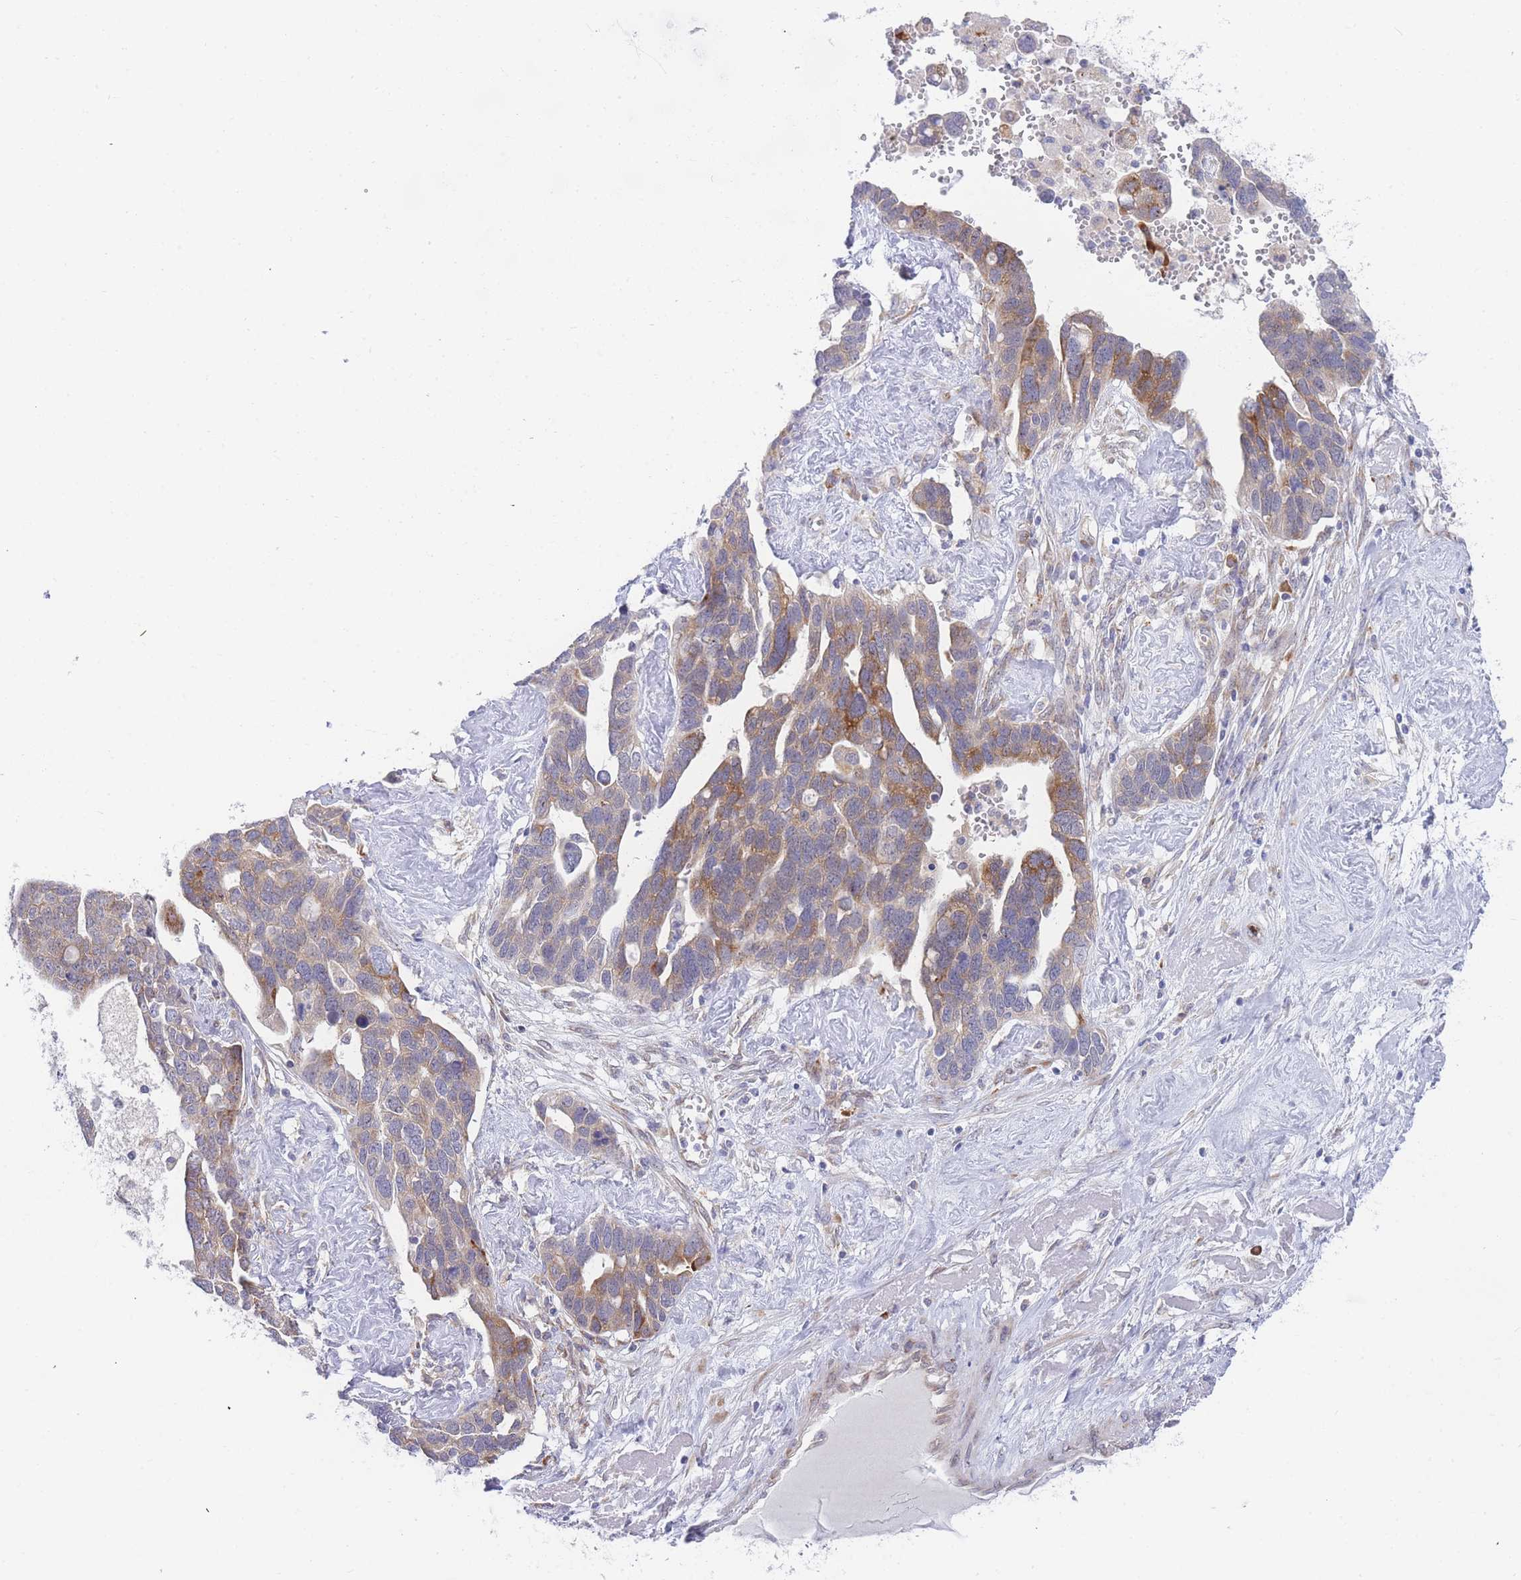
{"staining": {"intensity": "moderate", "quantity": "25%-75%", "location": "cytoplasmic/membranous"}, "tissue": "ovarian cancer", "cell_type": "Tumor cells", "image_type": "cancer", "snomed": [{"axis": "morphology", "description": "Cystadenocarcinoma, serous, NOS"}, {"axis": "topography", "description": "Ovary"}], "caption": "Ovarian serous cystadenocarcinoma stained with immunohistochemistry reveals moderate cytoplasmic/membranous expression in approximately 25%-75% of tumor cells. (brown staining indicates protein expression, while blue staining denotes nuclei).", "gene": "ZNF510", "patient": {"sex": "female", "age": 54}}